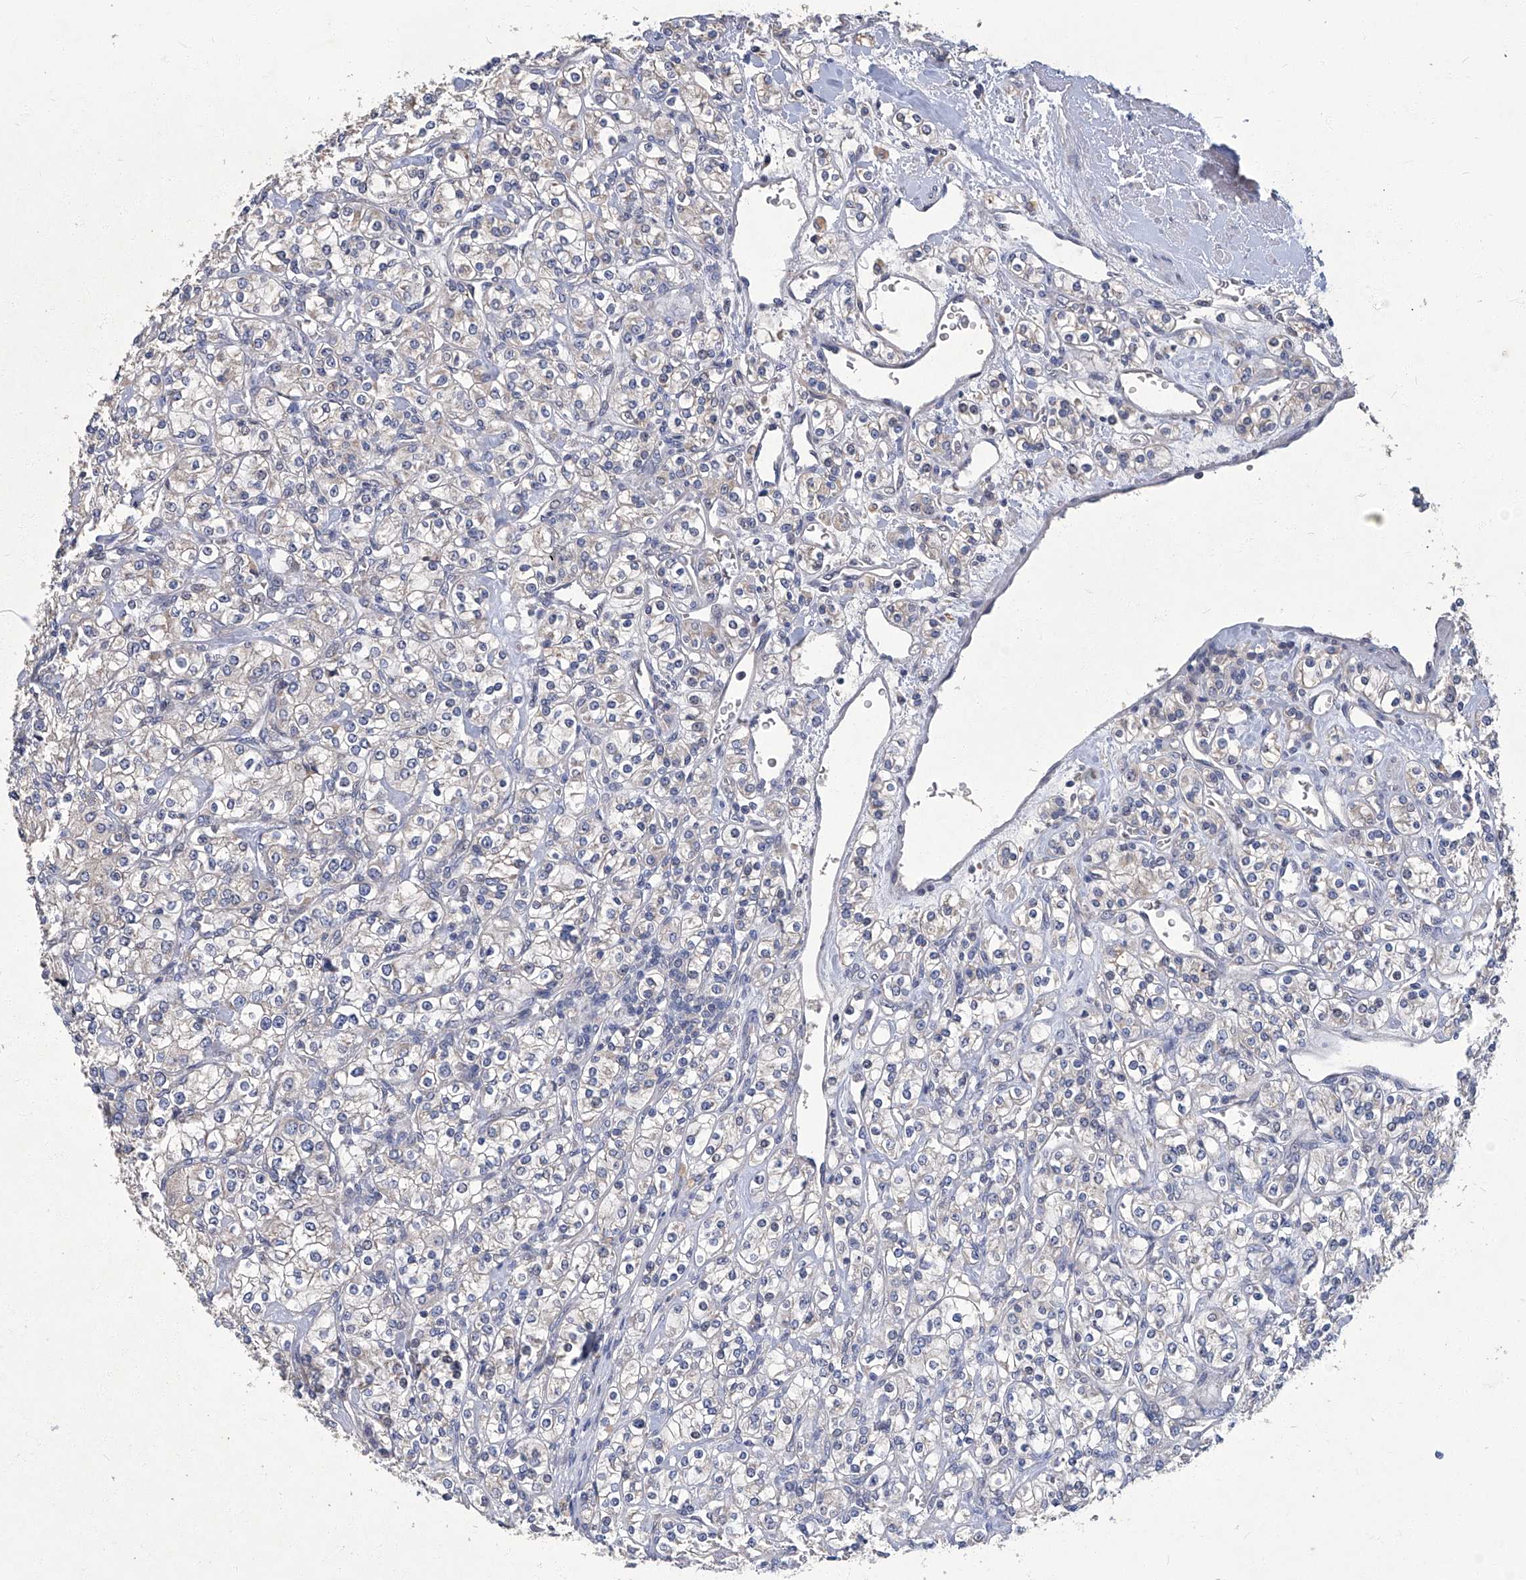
{"staining": {"intensity": "negative", "quantity": "none", "location": "none"}, "tissue": "renal cancer", "cell_type": "Tumor cells", "image_type": "cancer", "snomed": [{"axis": "morphology", "description": "Adenocarcinoma, NOS"}, {"axis": "topography", "description": "Kidney"}], "caption": "Immunohistochemistry (IHC) micrograph of human adenocarcinoma (renal) stained for a protein (brown), which demonstrates no expression in tumor cells.", "gene": "TGFBR1", "patient": {"sex": "male", "age": 77}}